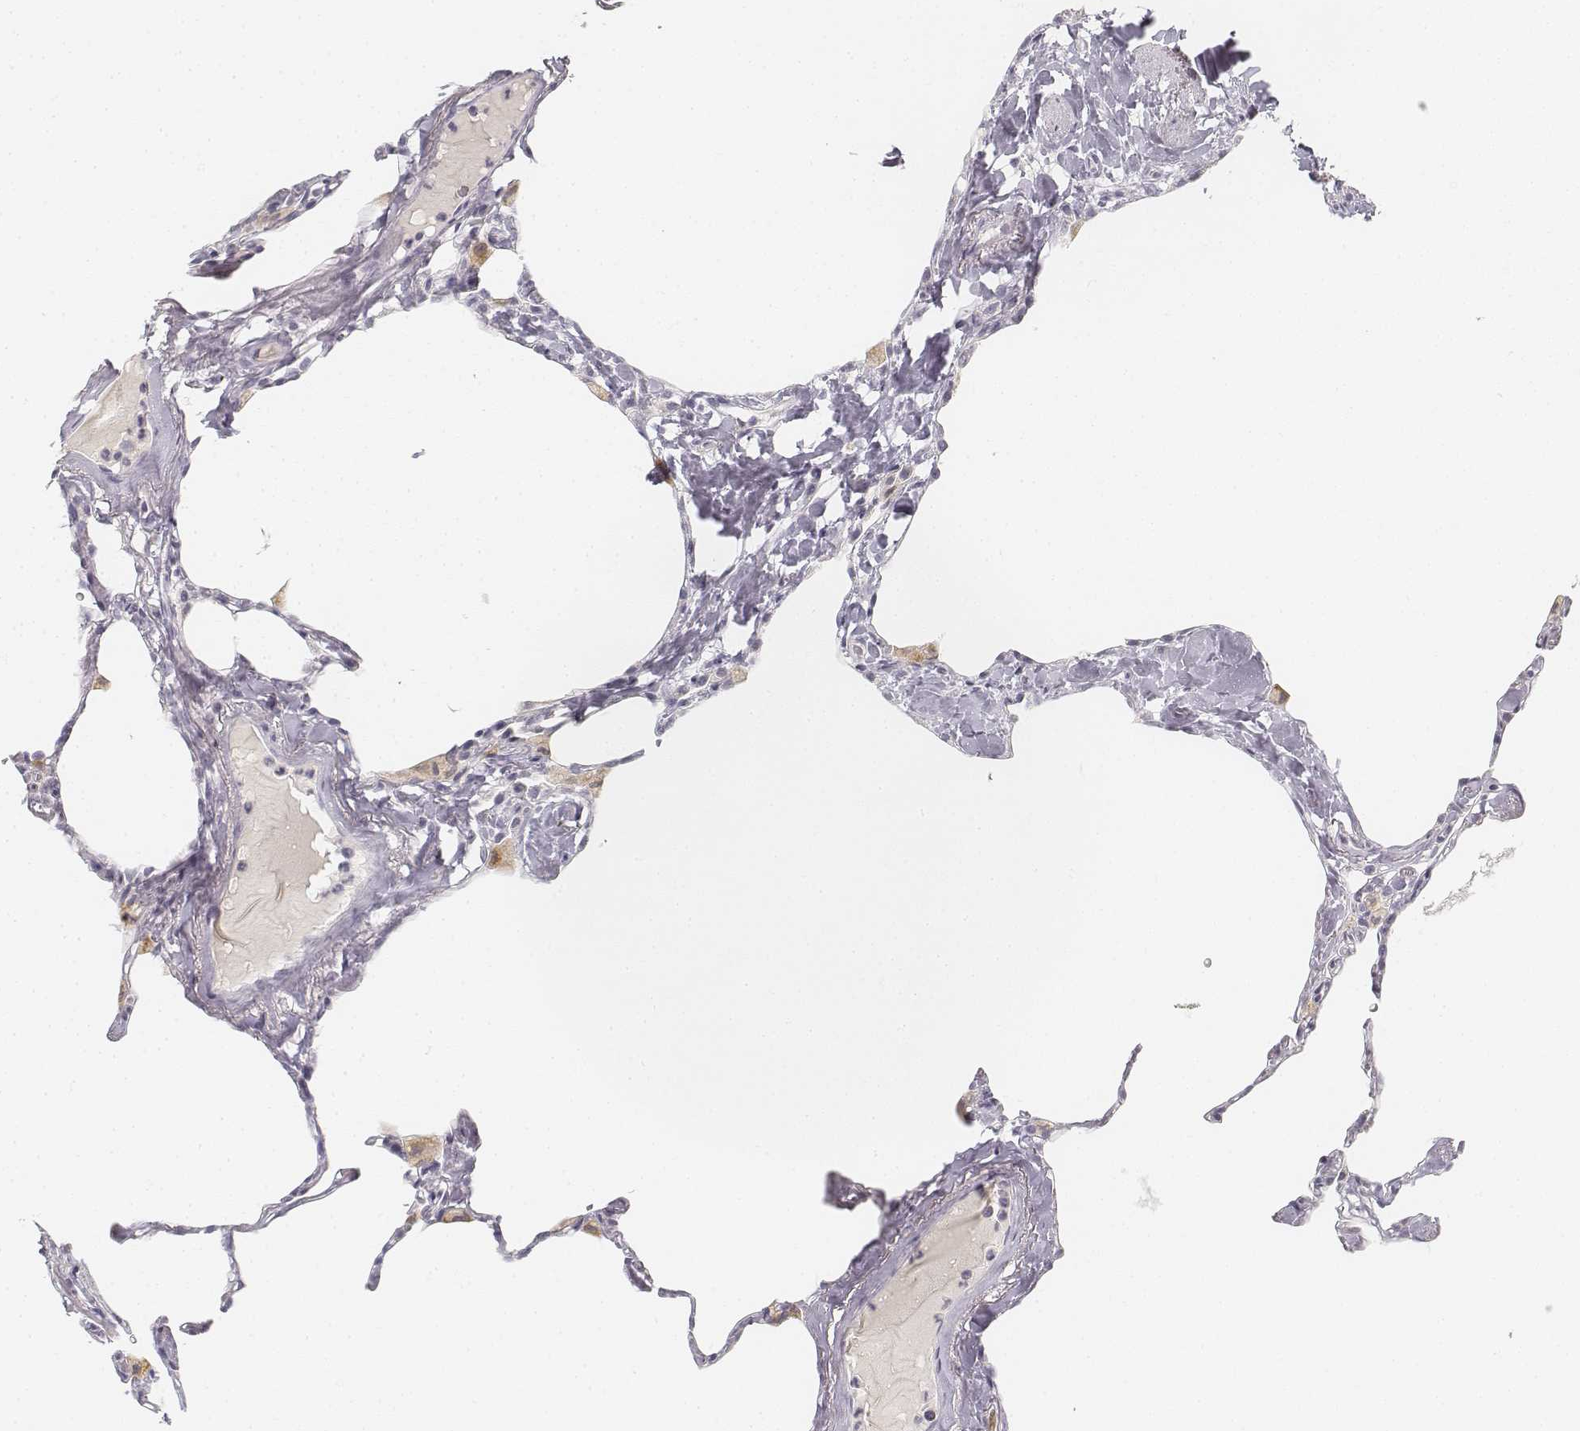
{"staining": {"intensity": "negative", "quantity": "none", "location": "none"}, "tissue": "lung", "cell_type": "Alveolar cells", "image_type": "normal", "snomed": [{"axis": "morphology", "description": "Normal tissue, NOS"}, {"axis": "topography", "description": "Lung"}], "caption": "DAB immunohistochemical staining of normal human lung reveals no significant expression in alveolar cells.", "gene": "DSG4", "patient": {"sex": "male", "age": 65}}